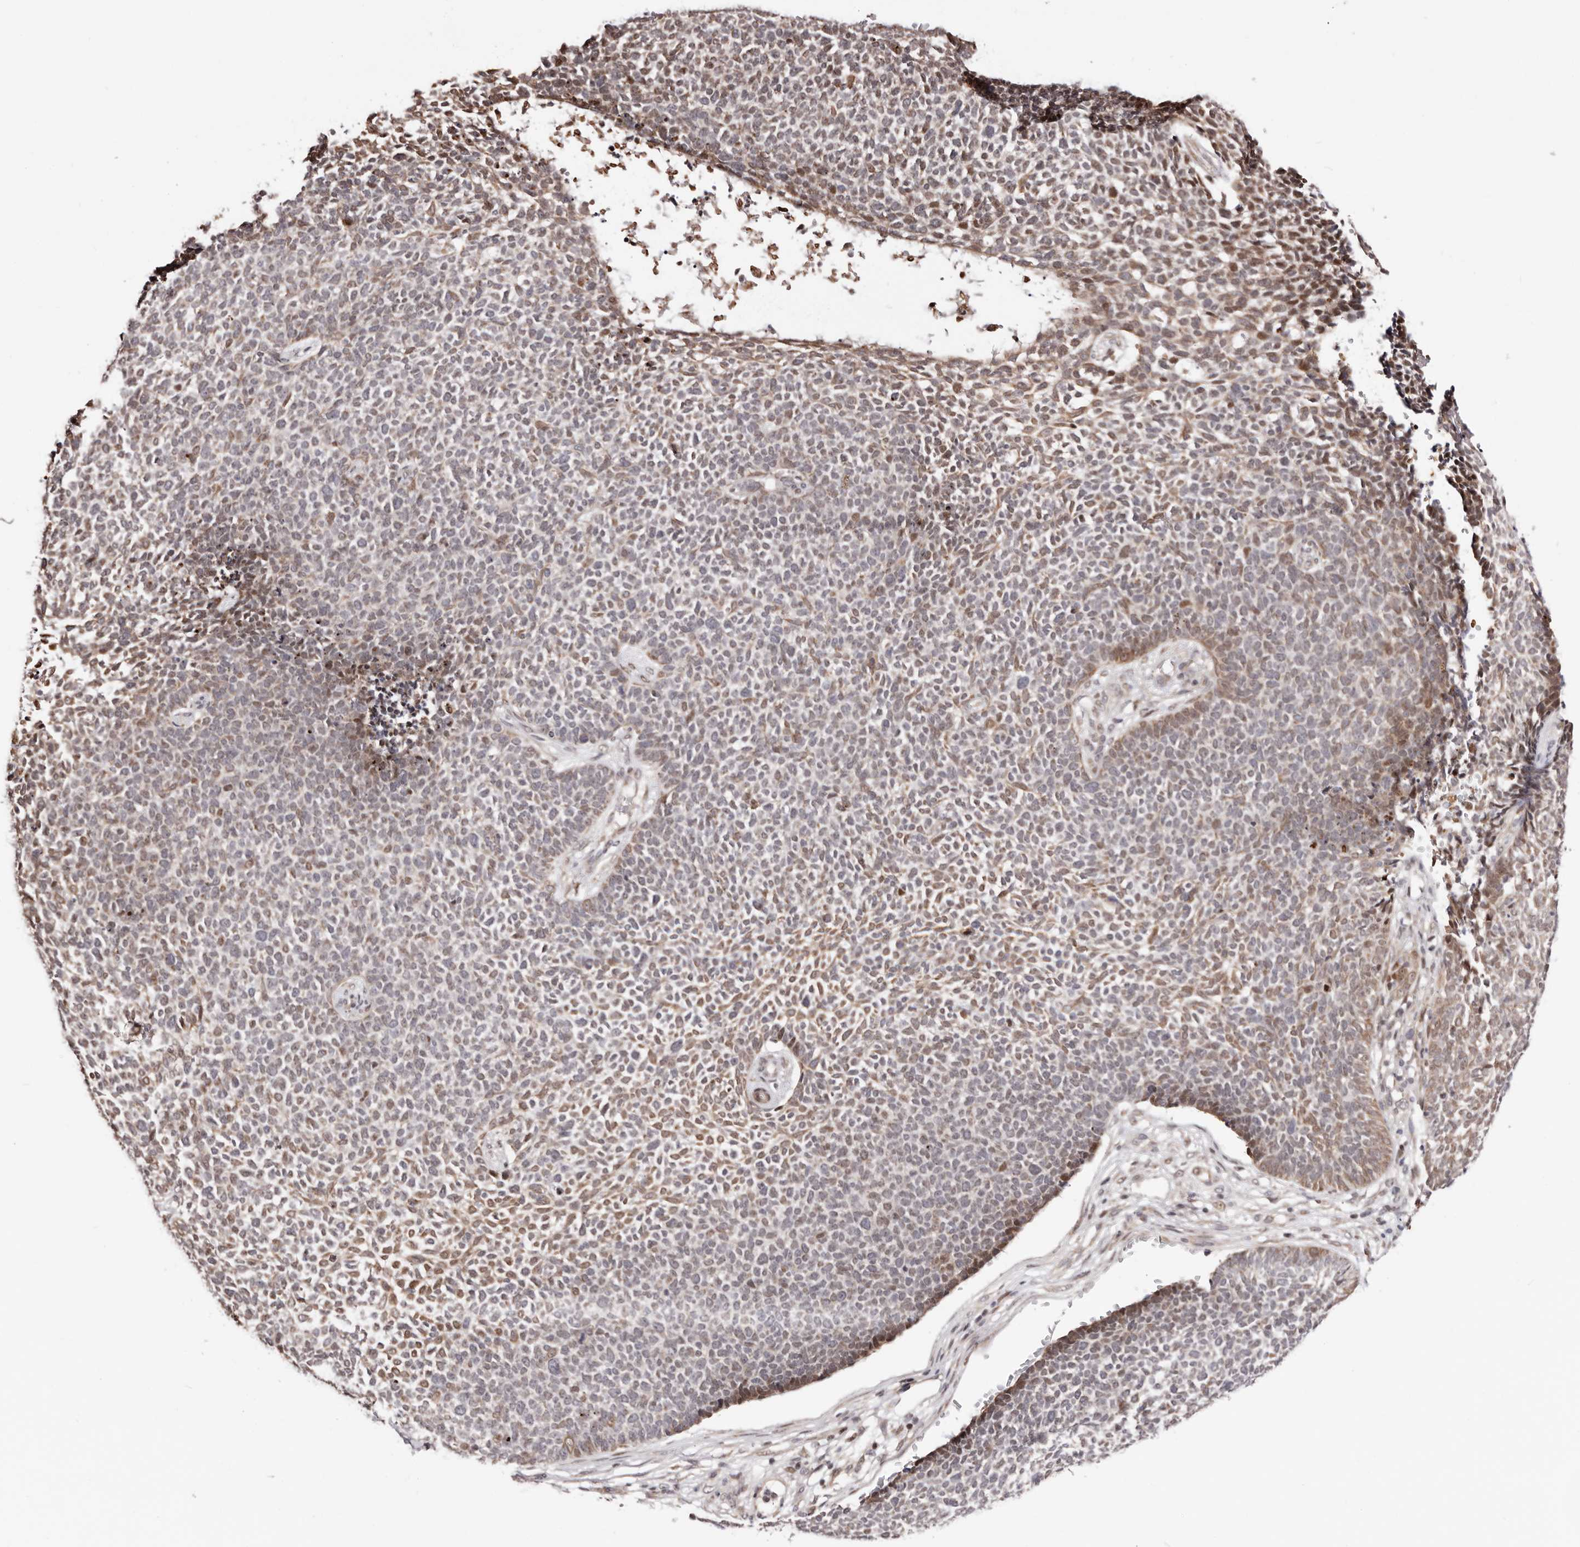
{"staining": {"intensity": "moderate", "quantity": "<25%", "location": "cytoplasmic/membranous,nuclear"}, "tissue": "skin cancer", "cell_type": "Tumor cells", "image_type": "cancer", "snomed": [{"axis": "morphology", "description": "Basal cell carcinoma"}, {"axis": "topography", "description": "Skin"}], "caption": "An image of human skin basal cell carcinoma stained for a protein demonstrates moderate cytoplasmic/membranous and nuclear brown staining in tumor cells.", "gene": "HIVEP3", "patient": {"sex": "female", "age": 84}}